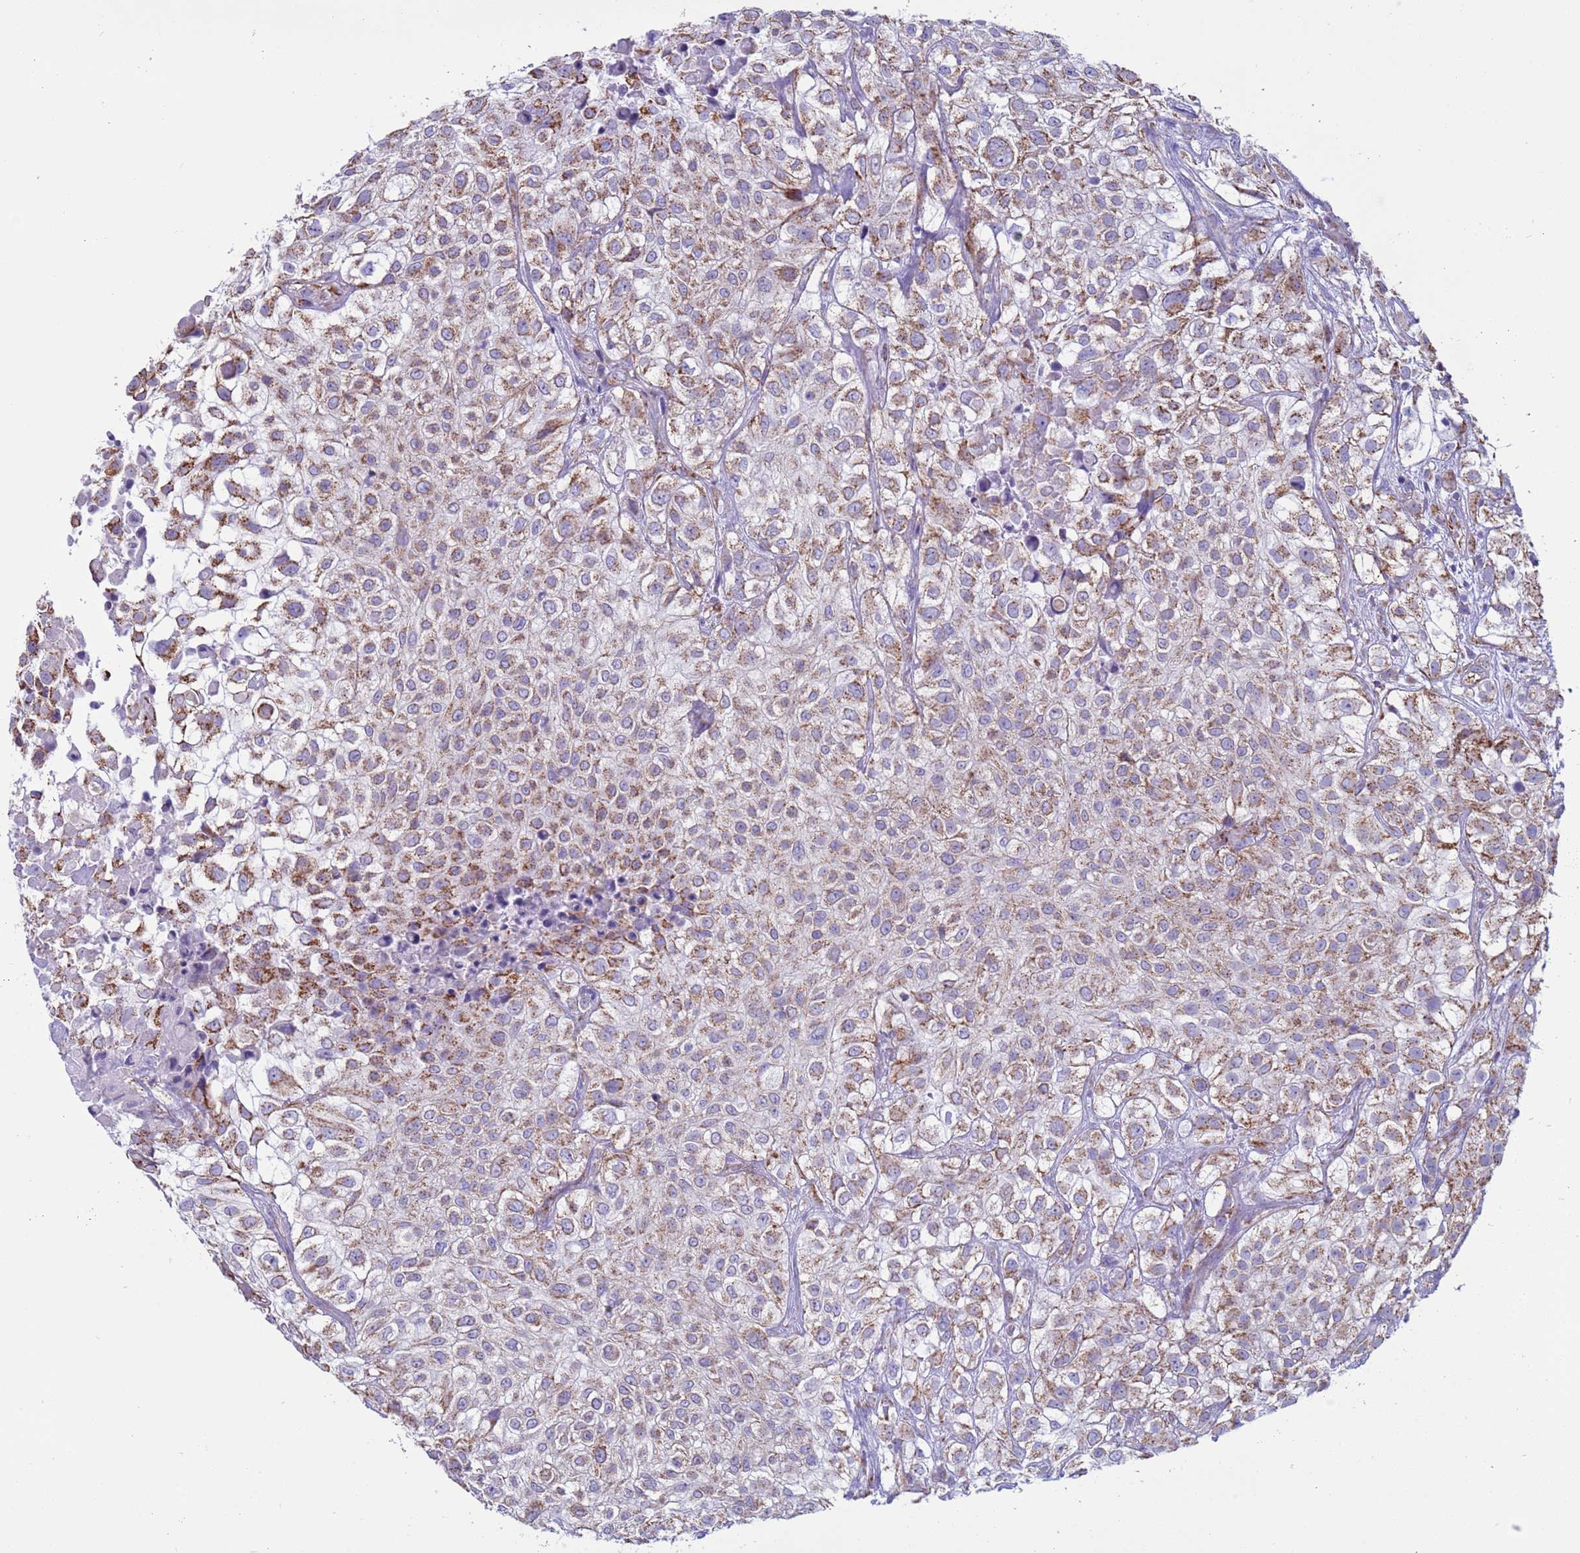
{"staining": {"intensity": "moderate", "quantity": ">75%", "location": "cytoplasmic/membranous"}, "tissue": "urothelial cancer", "cell_type": "Tumor cells", "image_type": "cancer", "snomed": [{"axis": "morphology", "description": "Urothelial carcinoma, High grade"}, {"axis": "topography", "description": "Urinary bladder"}], "caption": "Immunohistochemical staining of human urothelial carcinoma (high-grade) exhibits moderate cytoplasmic/membranous protein staining in approximately >75% of tumor cells. (IHC, brightfield microscopy, high magnification).", "gene": "NCALD", "patient": {"sex": "male", "age": 56}}